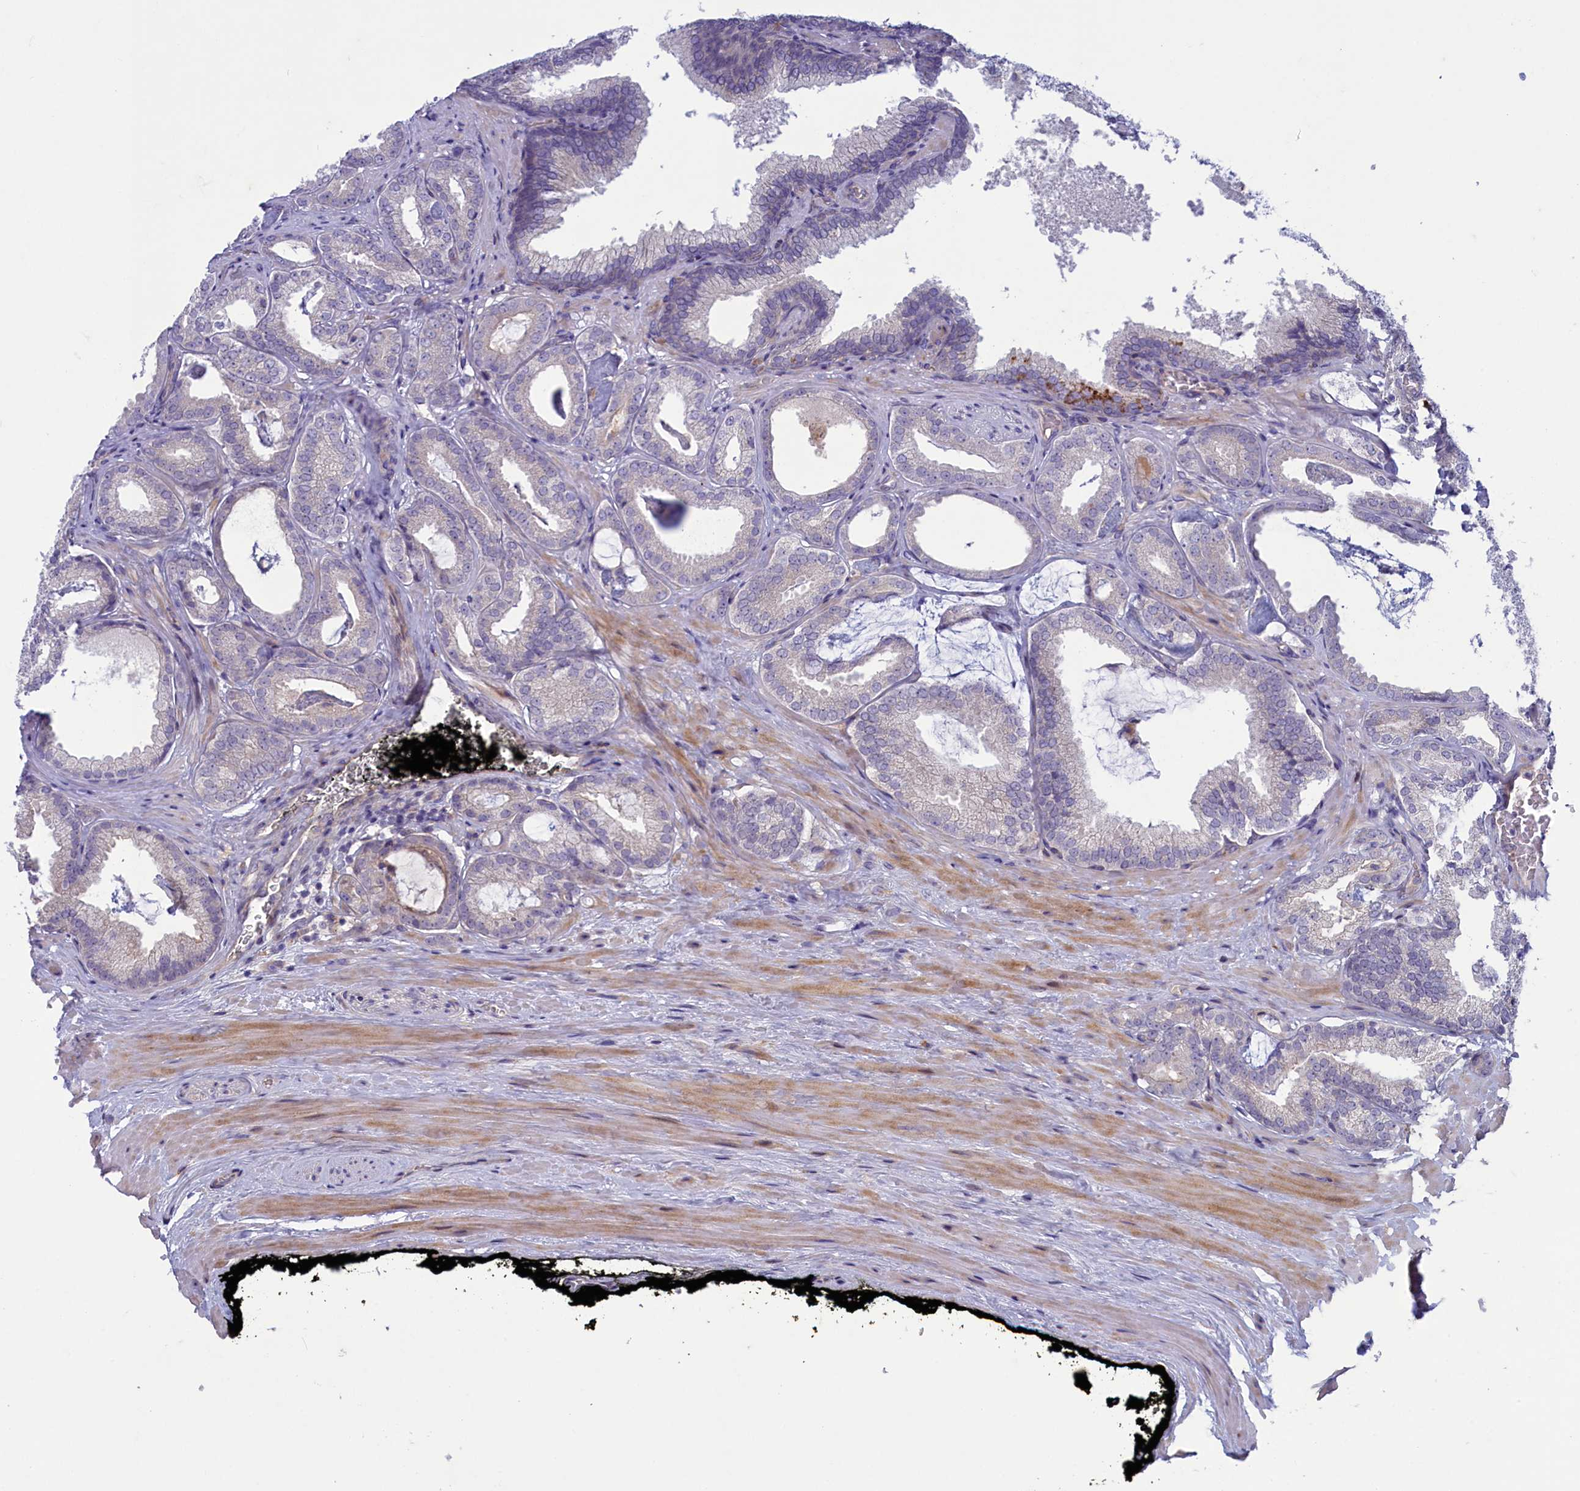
{"staining": {"intensity": "weak", "quantity": "<25%", "location": "cytoplasmic/membranous"}, "tissue": "prostate cancer", "cell_type": "Tumor cells", "image_type": "cancer", "snomed": [{"axis": "morphology", "description": "Adenocarcinoma, Low grade"}, {"axis": "topography", "description": "Prostate"}], "caption": "This is an immunohistochemistry (IHC) photomicrograph of human low-grade adenocarcinoma (prostate). There is no expression in tumor cells.", "gene": "PLEKHG6", "patient": {"sex": "male", "age": 71}}